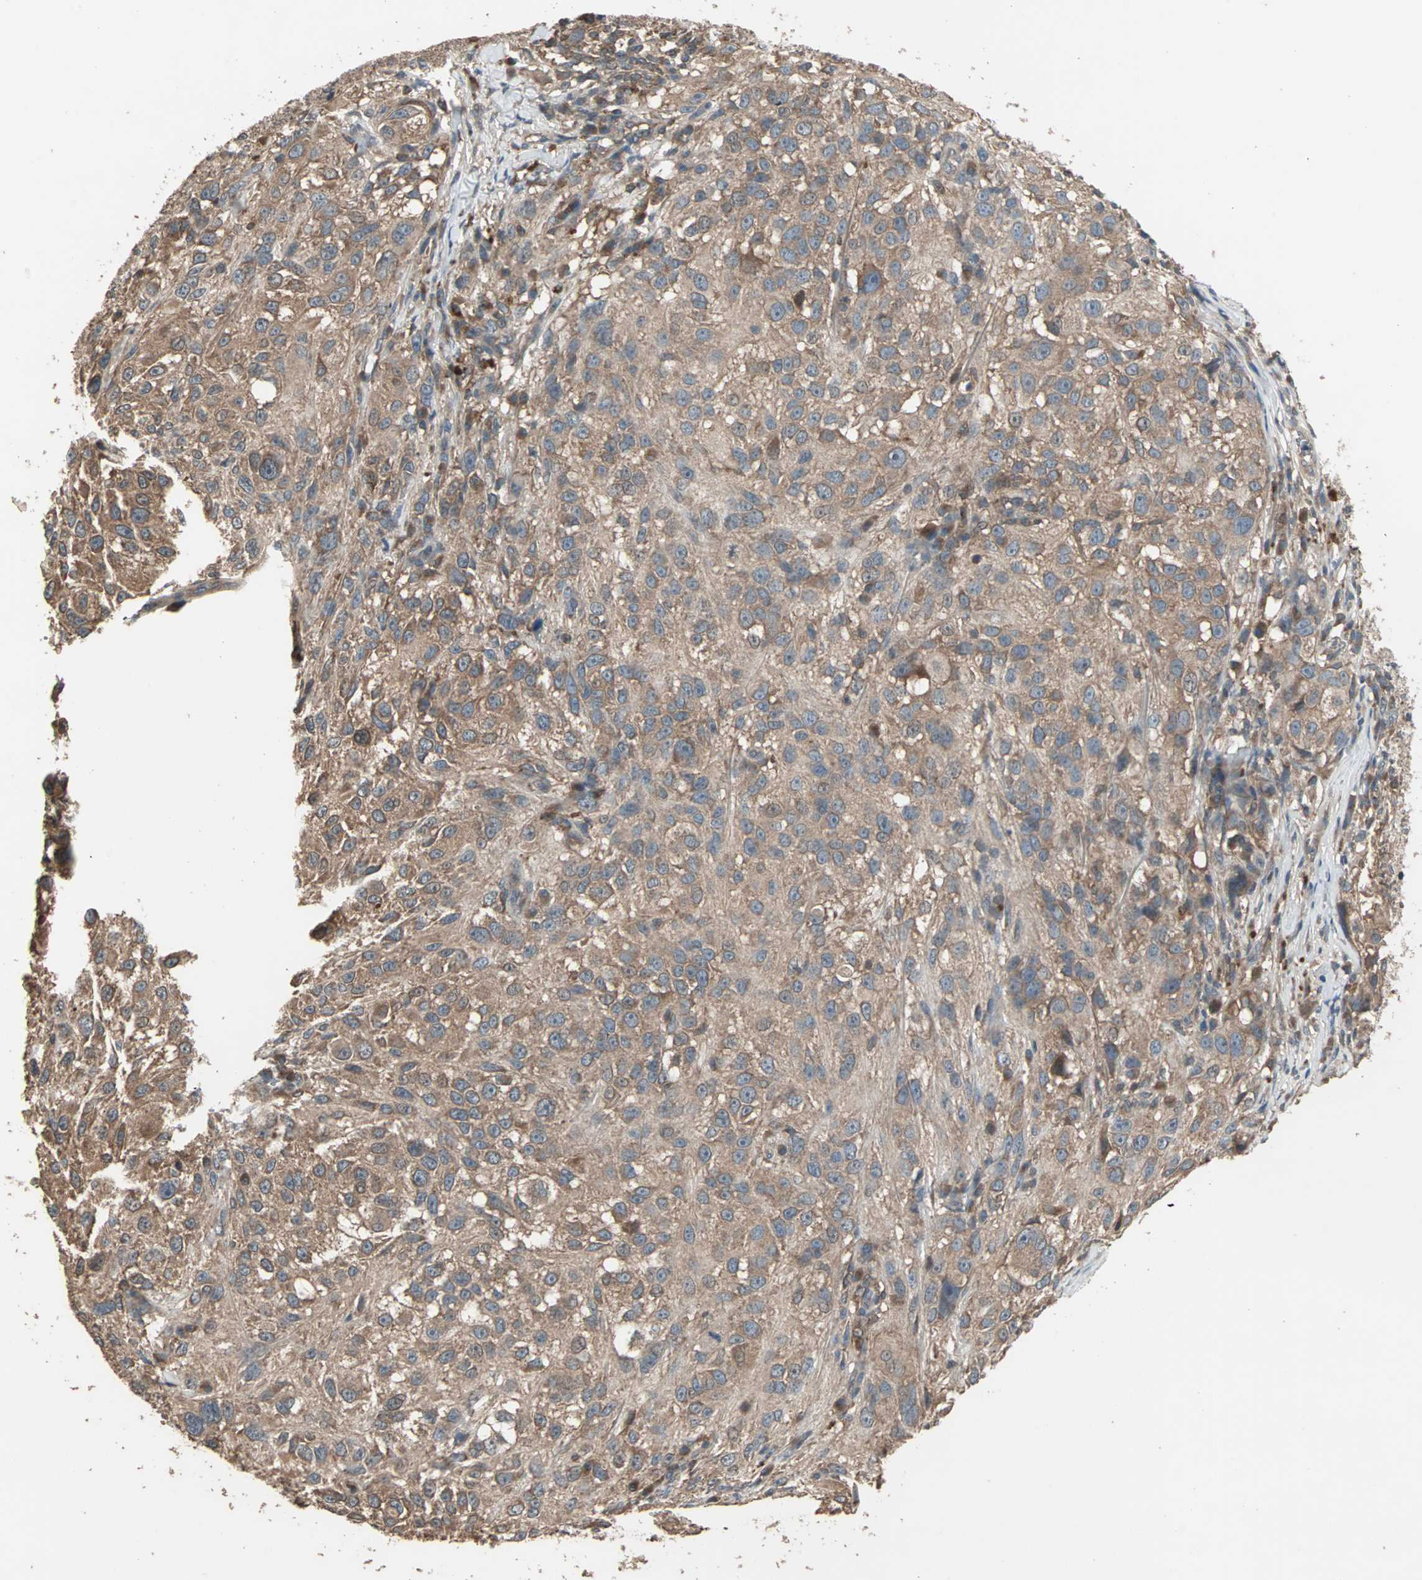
{"staining": {"intensity": "moderate", "quantity": ">75%", "location": "cytoplasmic/membranous"}, "tissue": "melanoma", "cell_type": "Tumor cells", "image_type": "cancer", "snomed": [{"axis": "morphology", "description": "Necrosis, NOS"}, {"axis": "morphology", "description": "Malignant melanoma, NOS"}, {"axis": "topography", "description": "Skin"}], "caption": "Tumor cells display medium levels of moderate cytoplasmic/membranous positivity in approximately >75% of cells in melanoma.", "gene": "UBAC1", "patient": {"sex": "female", "age": 87}}